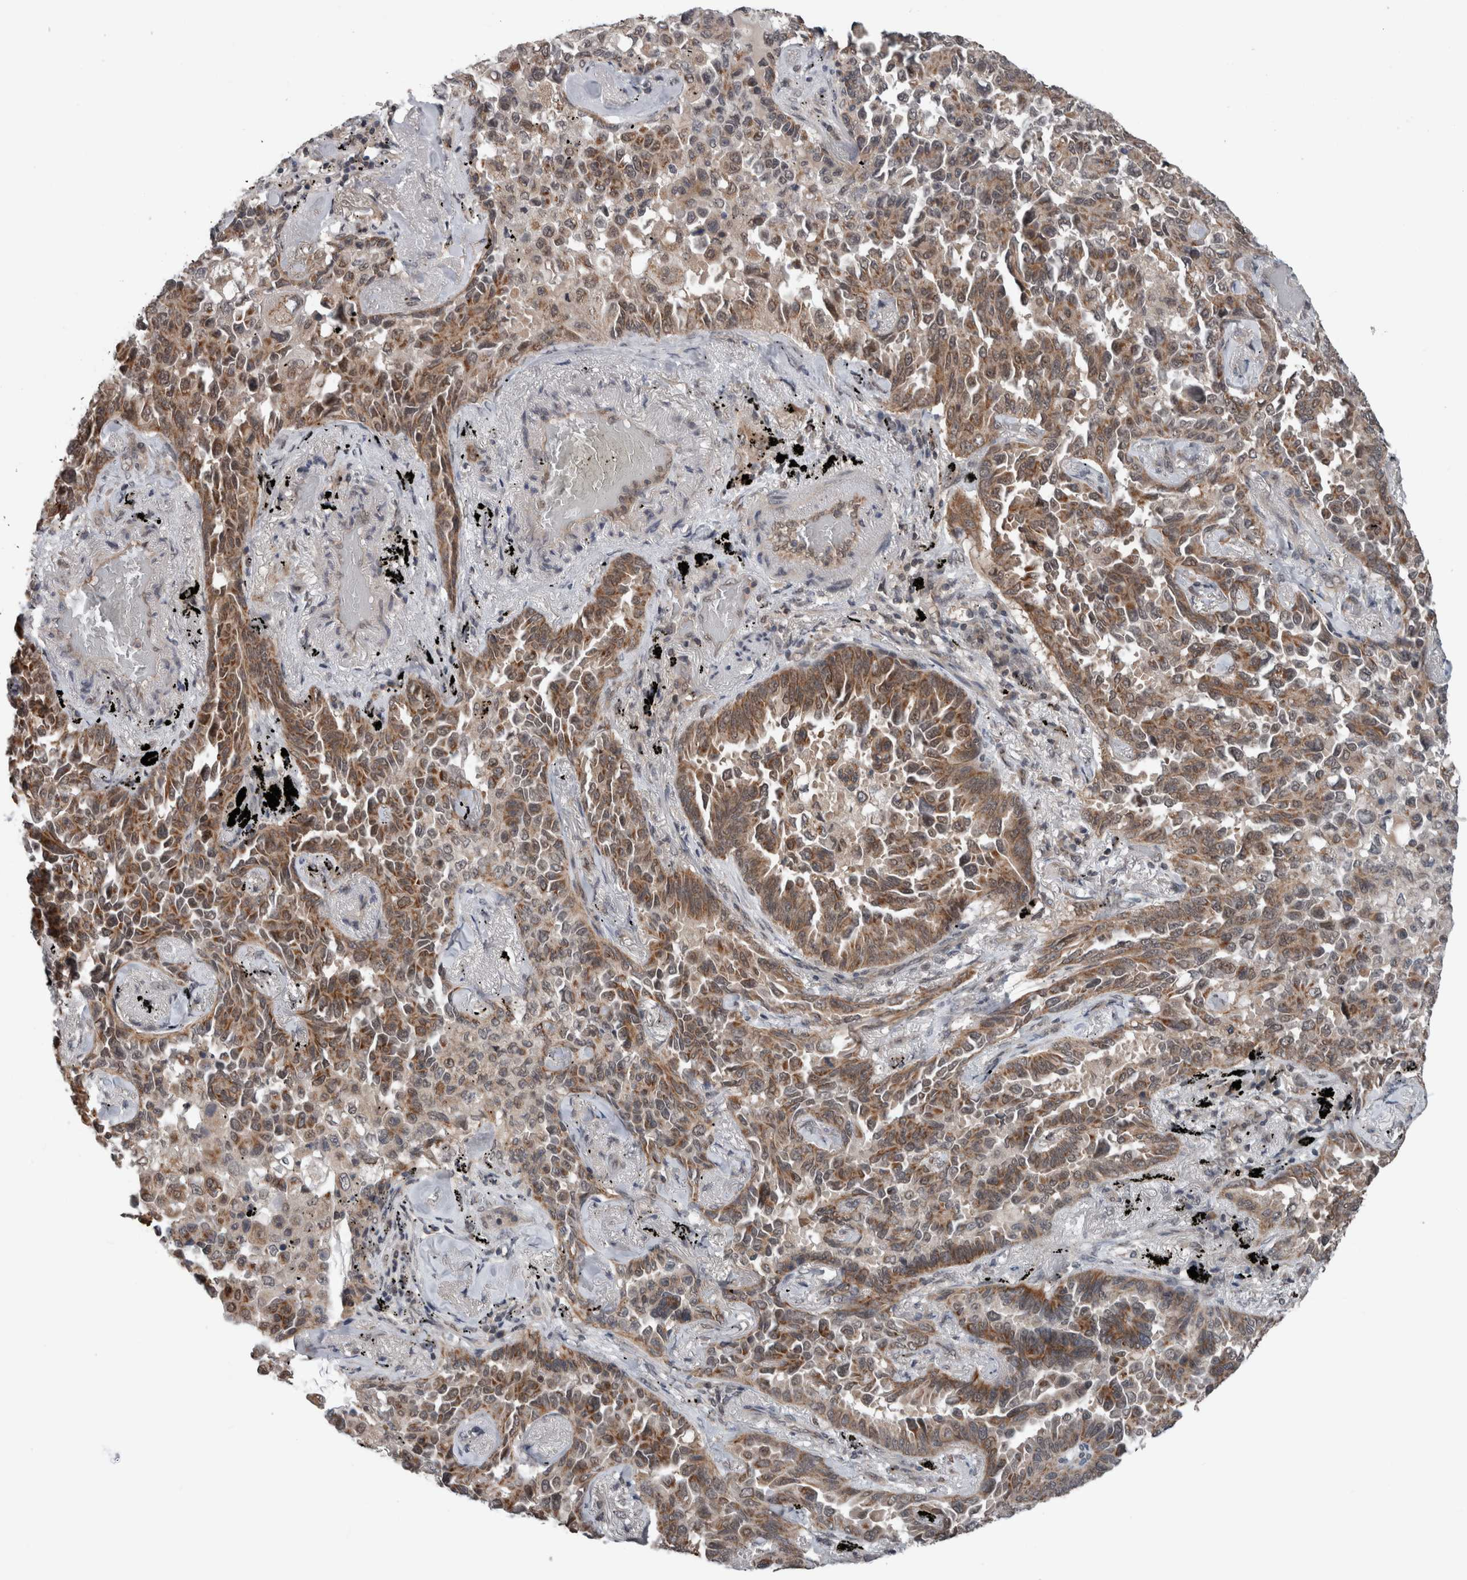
{"staining": {"intensity": "moderate", "quantity": ">75%", "location": "cytoplasmic/membranous"}, "tissue": "lung cancer", "cell_type": "Tumor cells", "image_type": "cancer", "snomed": [{"axis": "morphology", "description": "Adenocarcinoma, NOS"}, {"axis": "topography", "description": "Lung"}], "caption": "Lung cancer tissue shows moderate cytoplasmic/membranous staining in about >75% of tumor cells, visualized by immunohistochemistry.", "gene": "ENY2", "patient": {"sex": "female", "age": 67}}